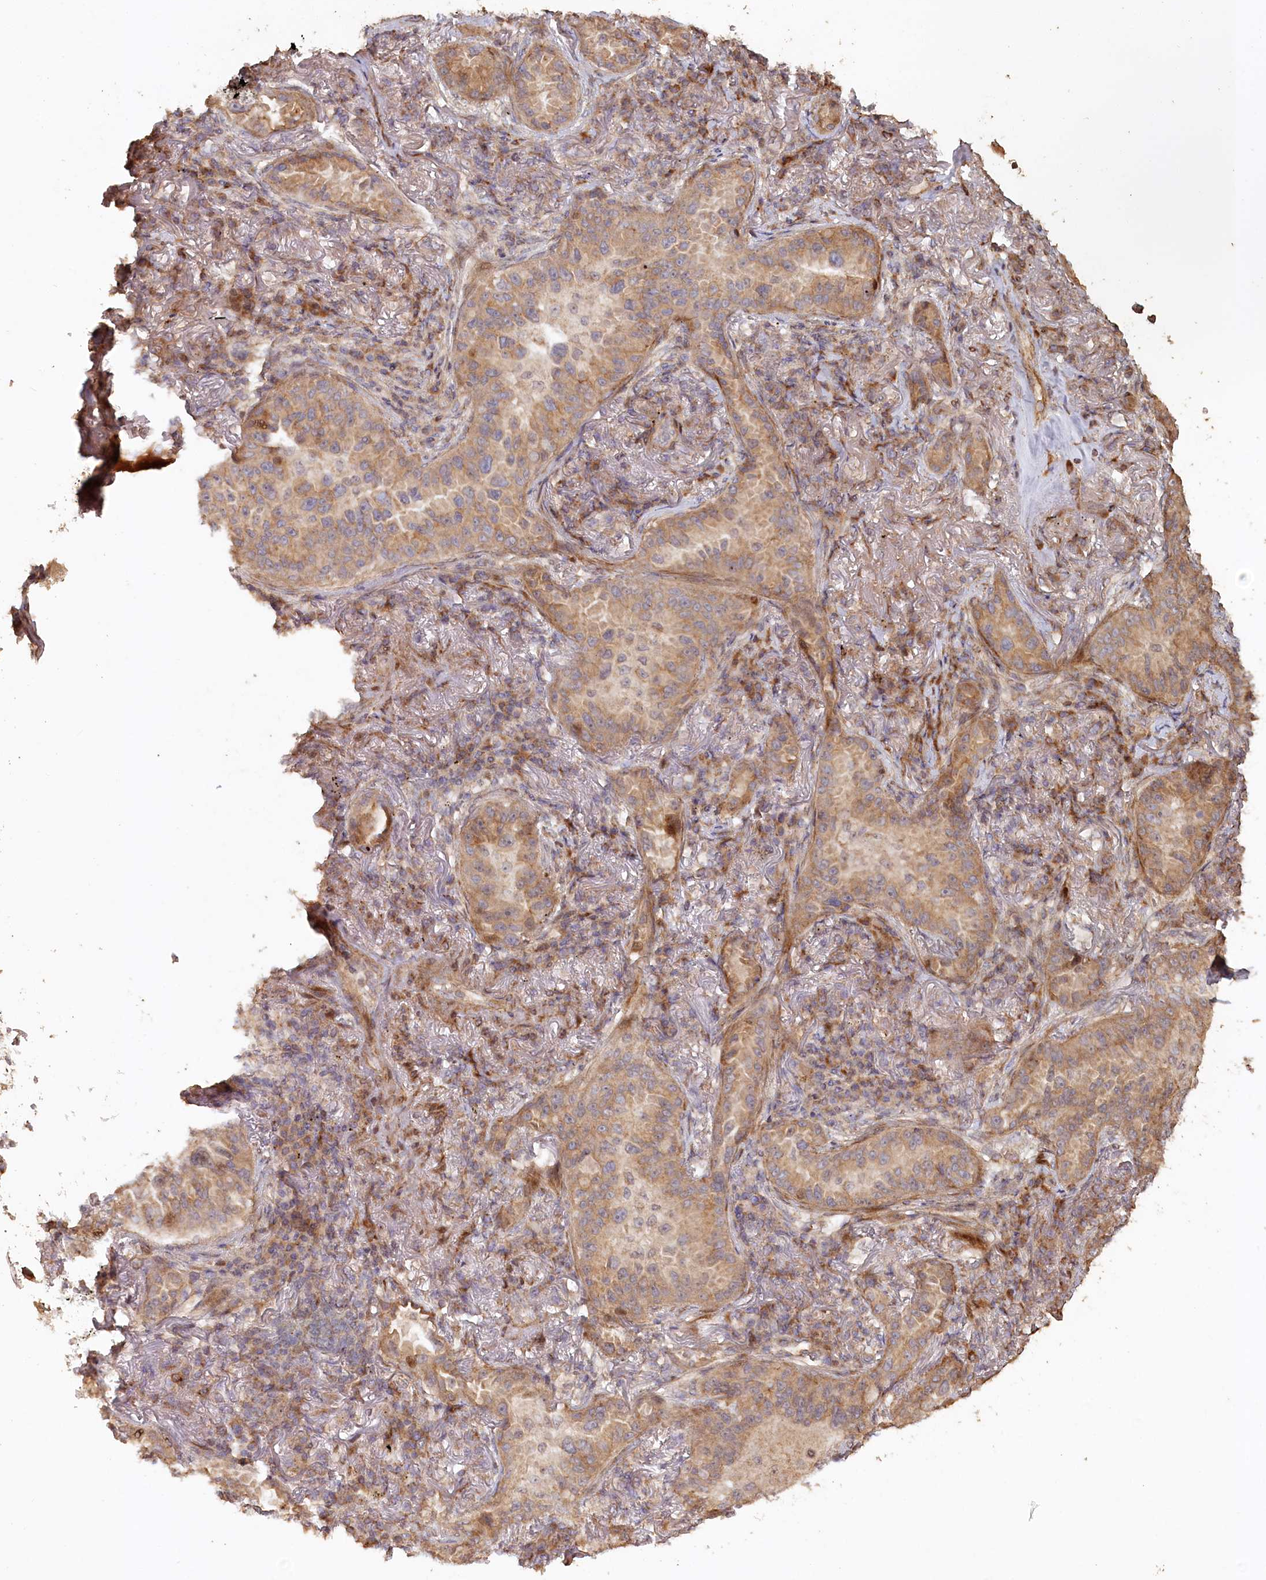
{"staining": {"intensity": "weak", "quantity": ">75%", "location": "cytoplasmic/membranous"}, "tissue": "lung cancer", "cell_type": "Tumor cells", "image_type": "cancer", "snomed": [{"axis": "morphology", "description": "Adenocarcinoma, NOS"}, {"axis": "topography", "description": "Lung"}], "caption": "This is an image of IHC staining of lung cancer (adenocarcinoma), which shows weak expression in the cytoplasmic/membranous of tumor cells.", "gene": "HAL", "patient": {"sex": "female", "age": 69}}